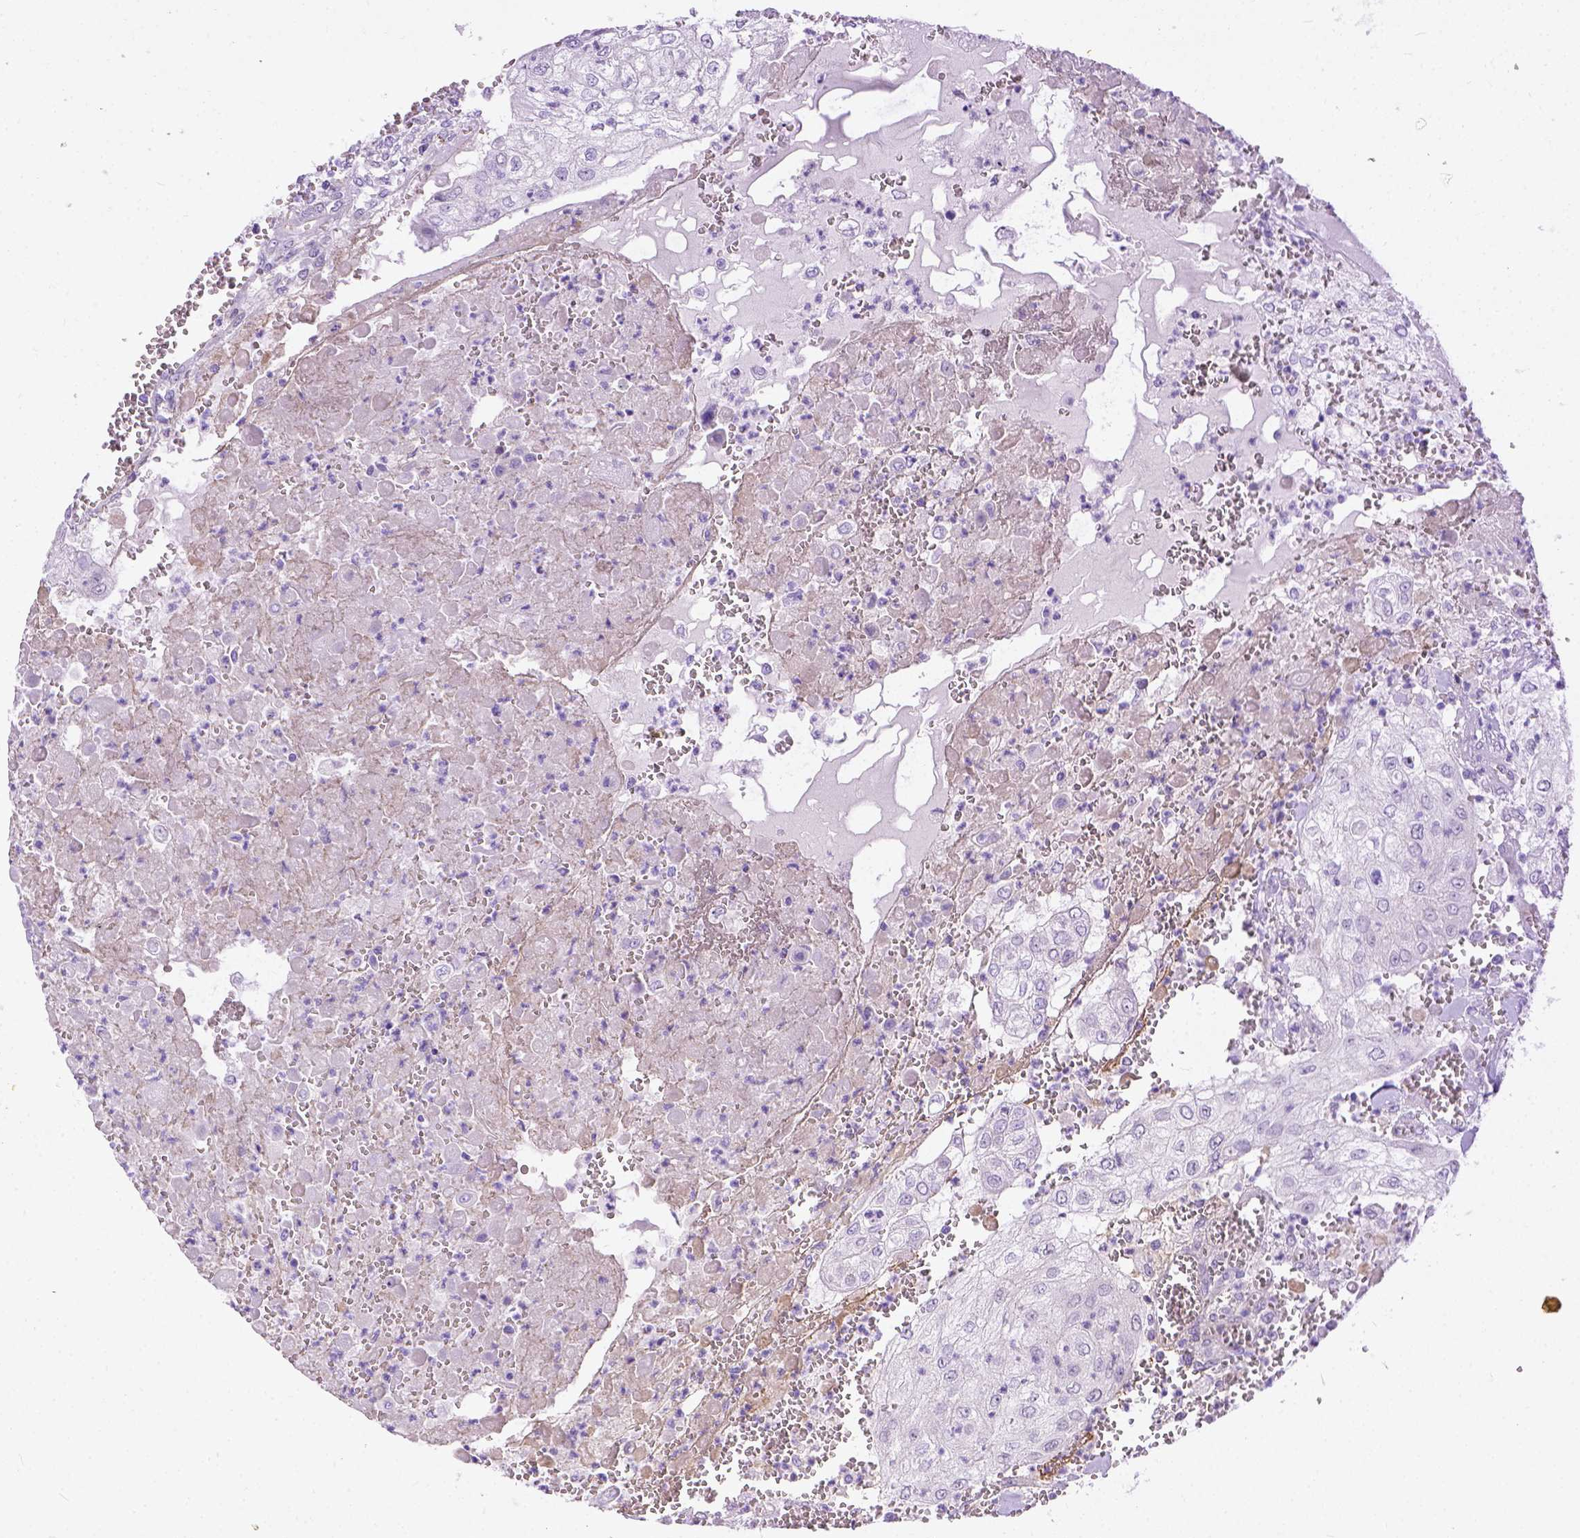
{"staining": {"intensity": "negative", "quantity": "none", "location": "none"}, "tissue": "urothelial cancer", "cell_type": "Tumor cells", "image_type": "cancer", "snomed": [{"axis": "morphology", "description": "Urothelial carcinoma, High grade"}, {"axis": "topography", "description": "Urinary bladder"}], "caption": "A photomicrograph of human urothelial cancer is negative for staining in tumor cells. Nuclei are stained in blue.", "gene": "ADGRF1", "patient": {"sex": "male", "age": 62}}